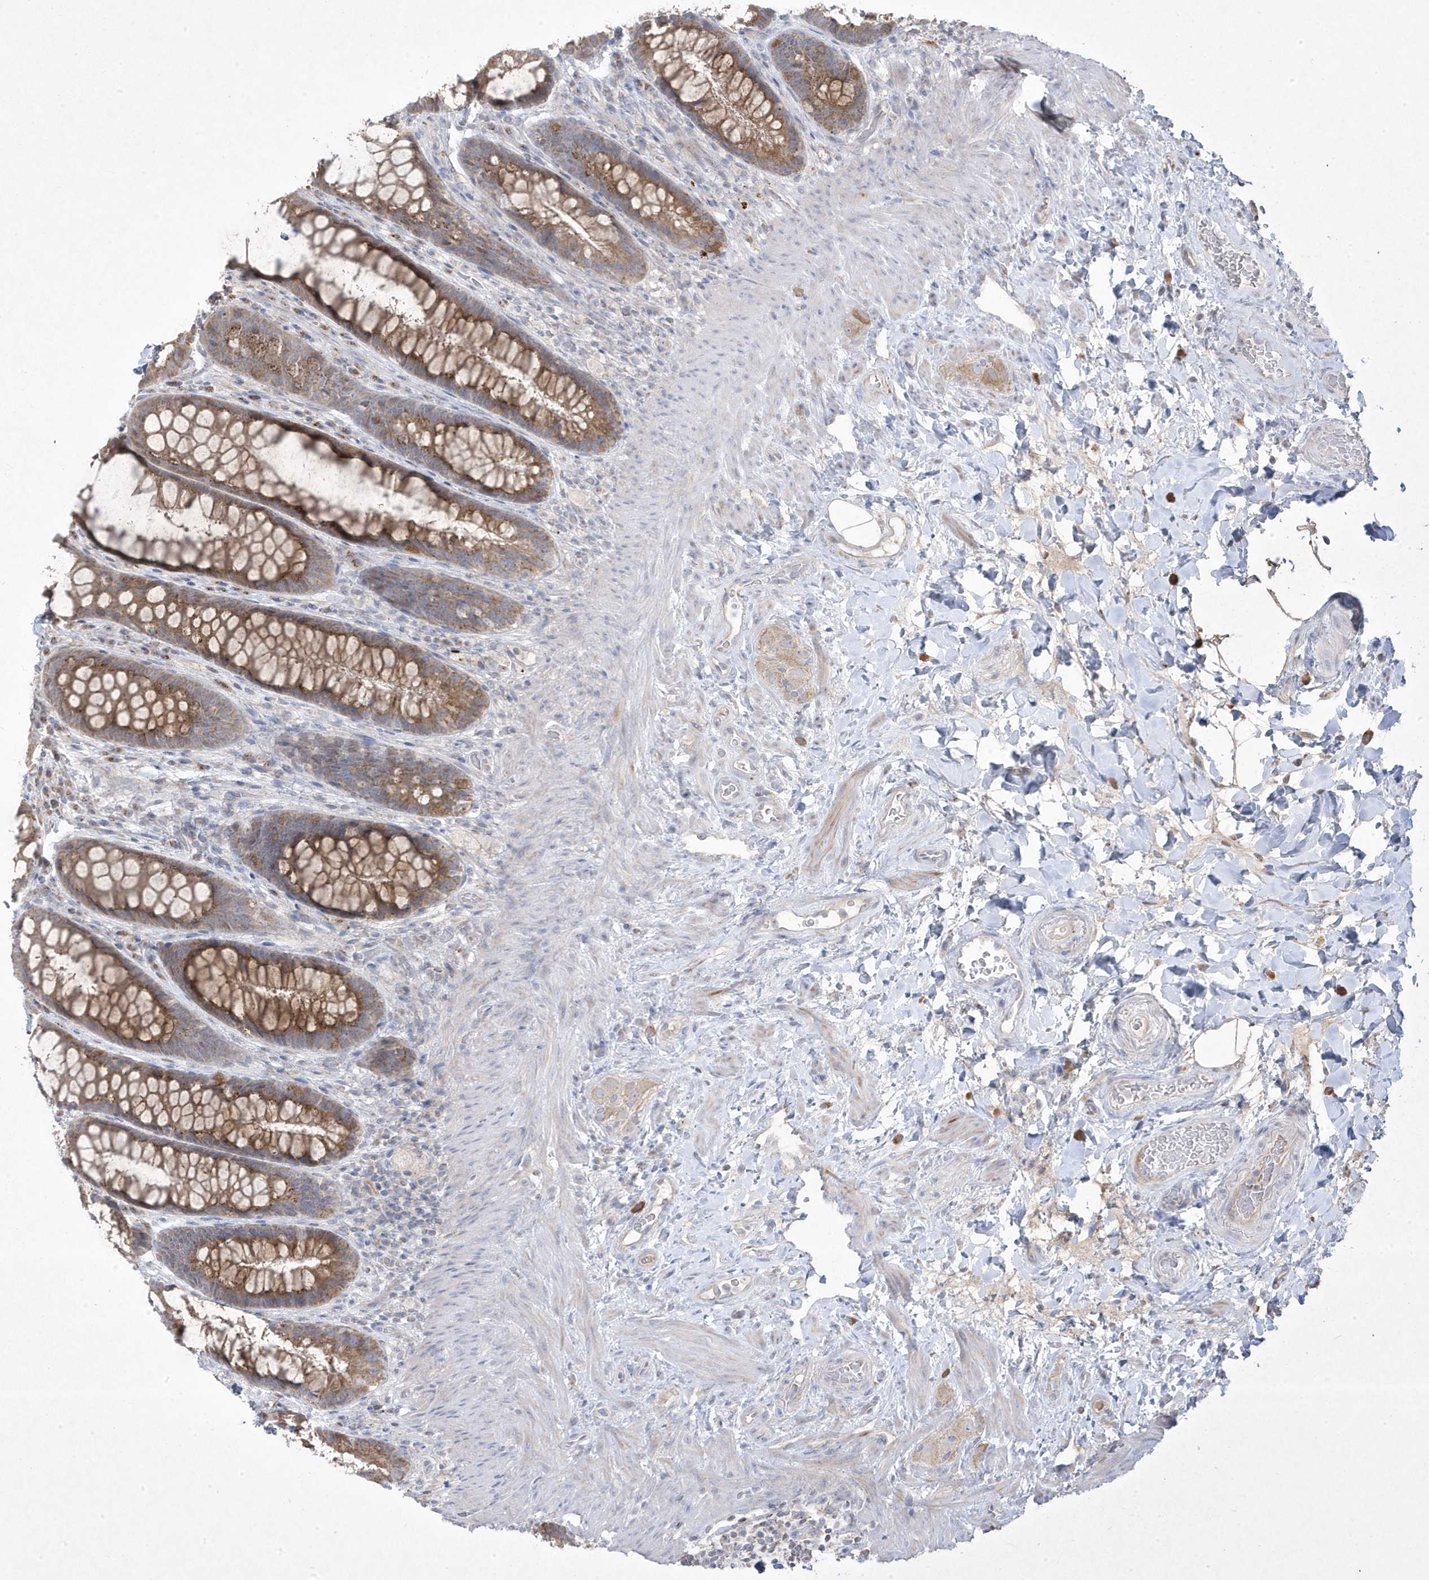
{"staining": {"intensity": "moderate", "quantity": ">75%", "location": "cytoplasmic/membranous"}, "tissue": "rectum", "cell_type": "Glandular cells", "image_type": "normal", "snomed": [{"axis": "morphology", "description": "Normal tissue, NOS"}, {"axis": "topography", "description": "Rectum"}], "caption": "Immunohistochemistry (IHC) staining of benign rectum, which displays medium levels of moderate cytoplasmic/membranous positivity in about >75% of glandular cells indicating moderate cytoplasmic/membranous protein staining. The staining was performed using DAB (brown) for protein detection and nuclei were counterstained in hematoxylin (blue).", "gene": "ADAMTSL3", "patient": {"sex": "female", "age": 46}}